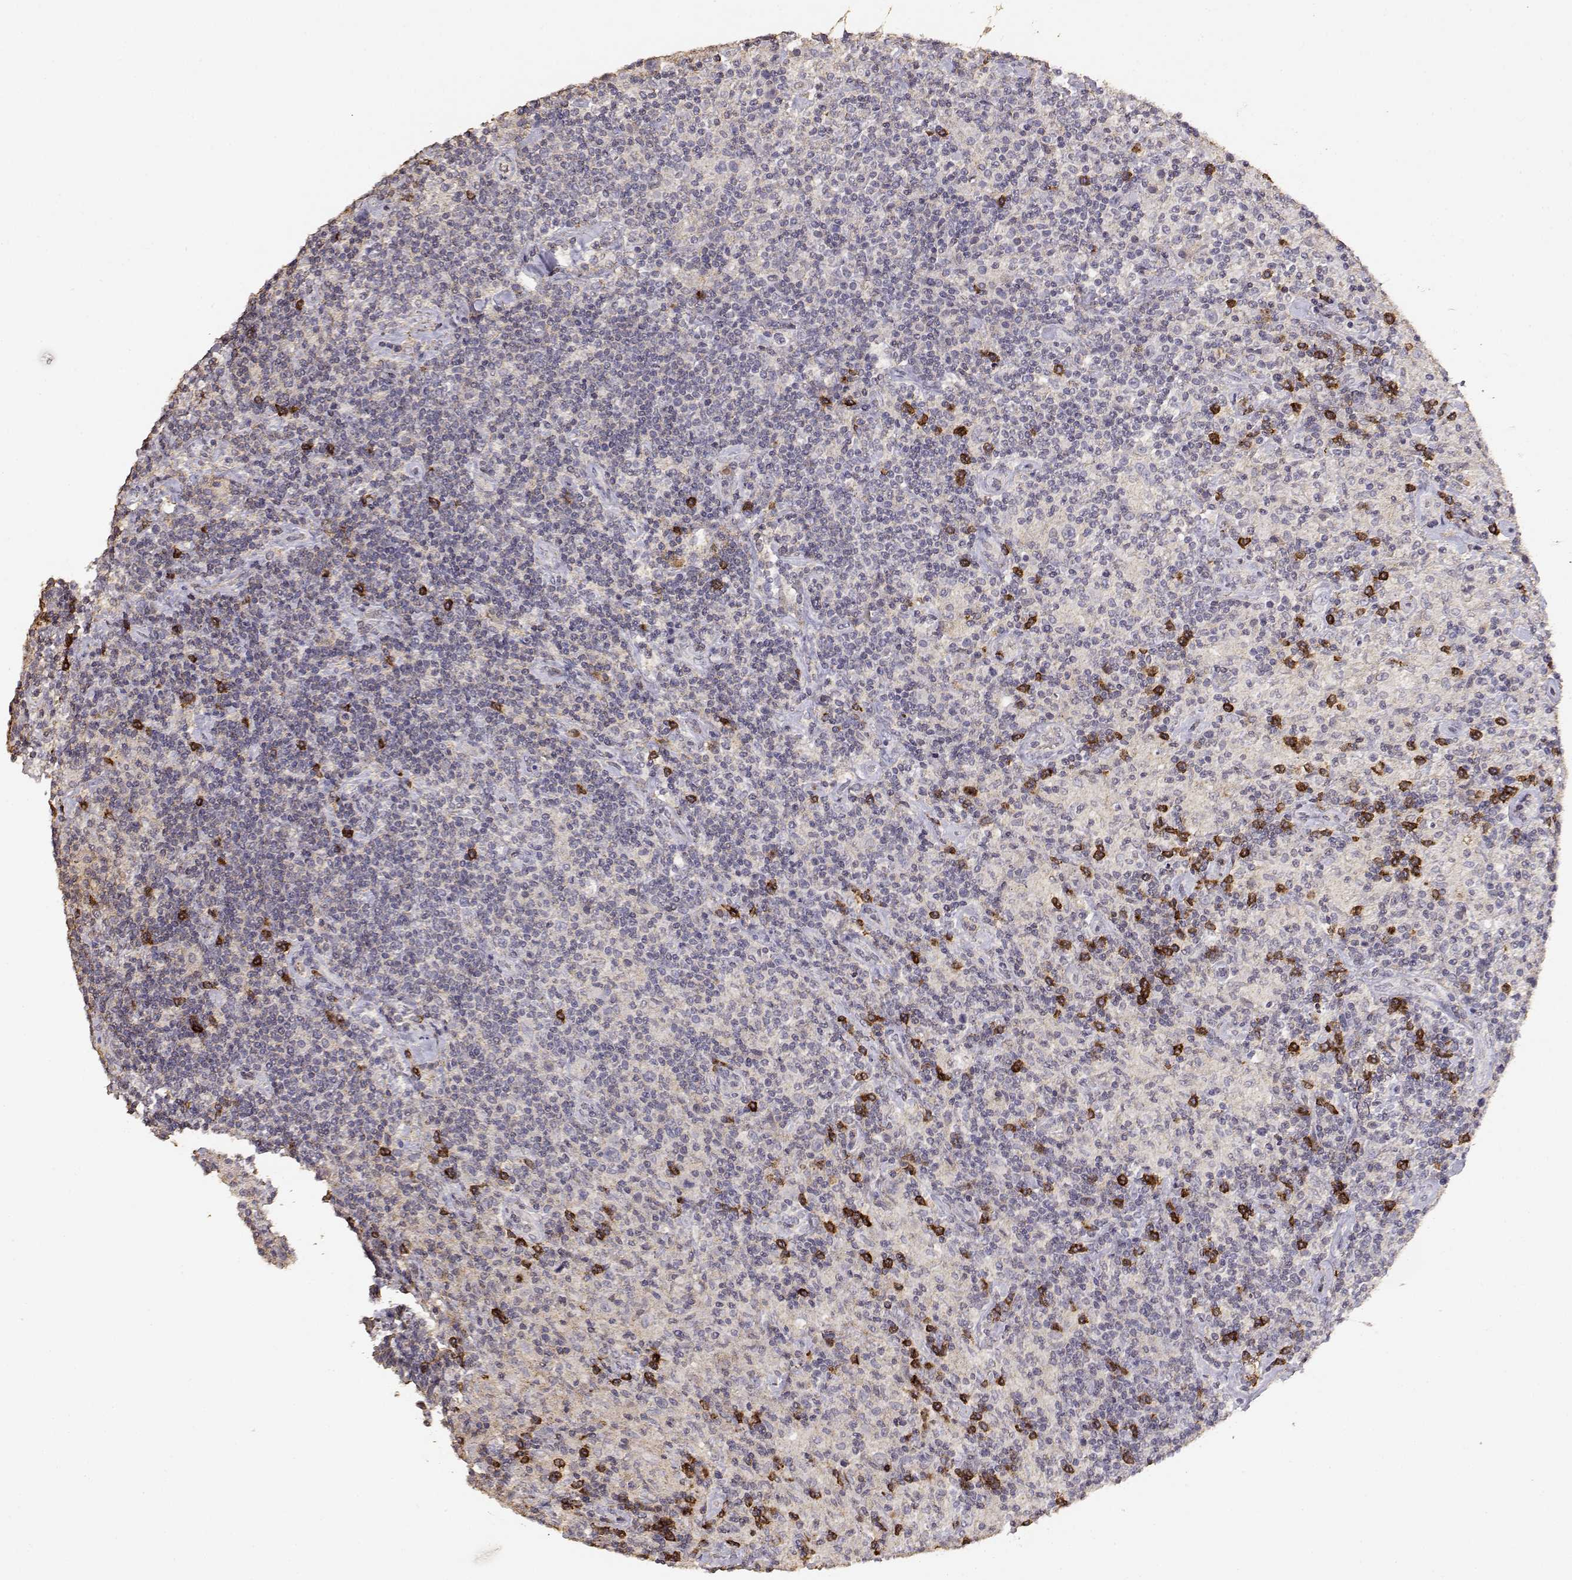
{"staining": {"intensity": "negative", "quantity": "none", "location": "none"}, "tissue": "lymphoma", "cell_type": "Tumor cells", "image_type": "cancer", "snomed": [{"axis": "morphology", "description": "Hodgkin's disease, NOS"}, {"axis": "topography", "description": "Lymph node"}], "caption": "High power microscopy micrograph of an immunohistochemistry (IHC) image of lymphoma, revealing no significant staining in tumor cells.", "gene": "TNFRSF10C", "patient": {"sex": "male", "age": 70}}